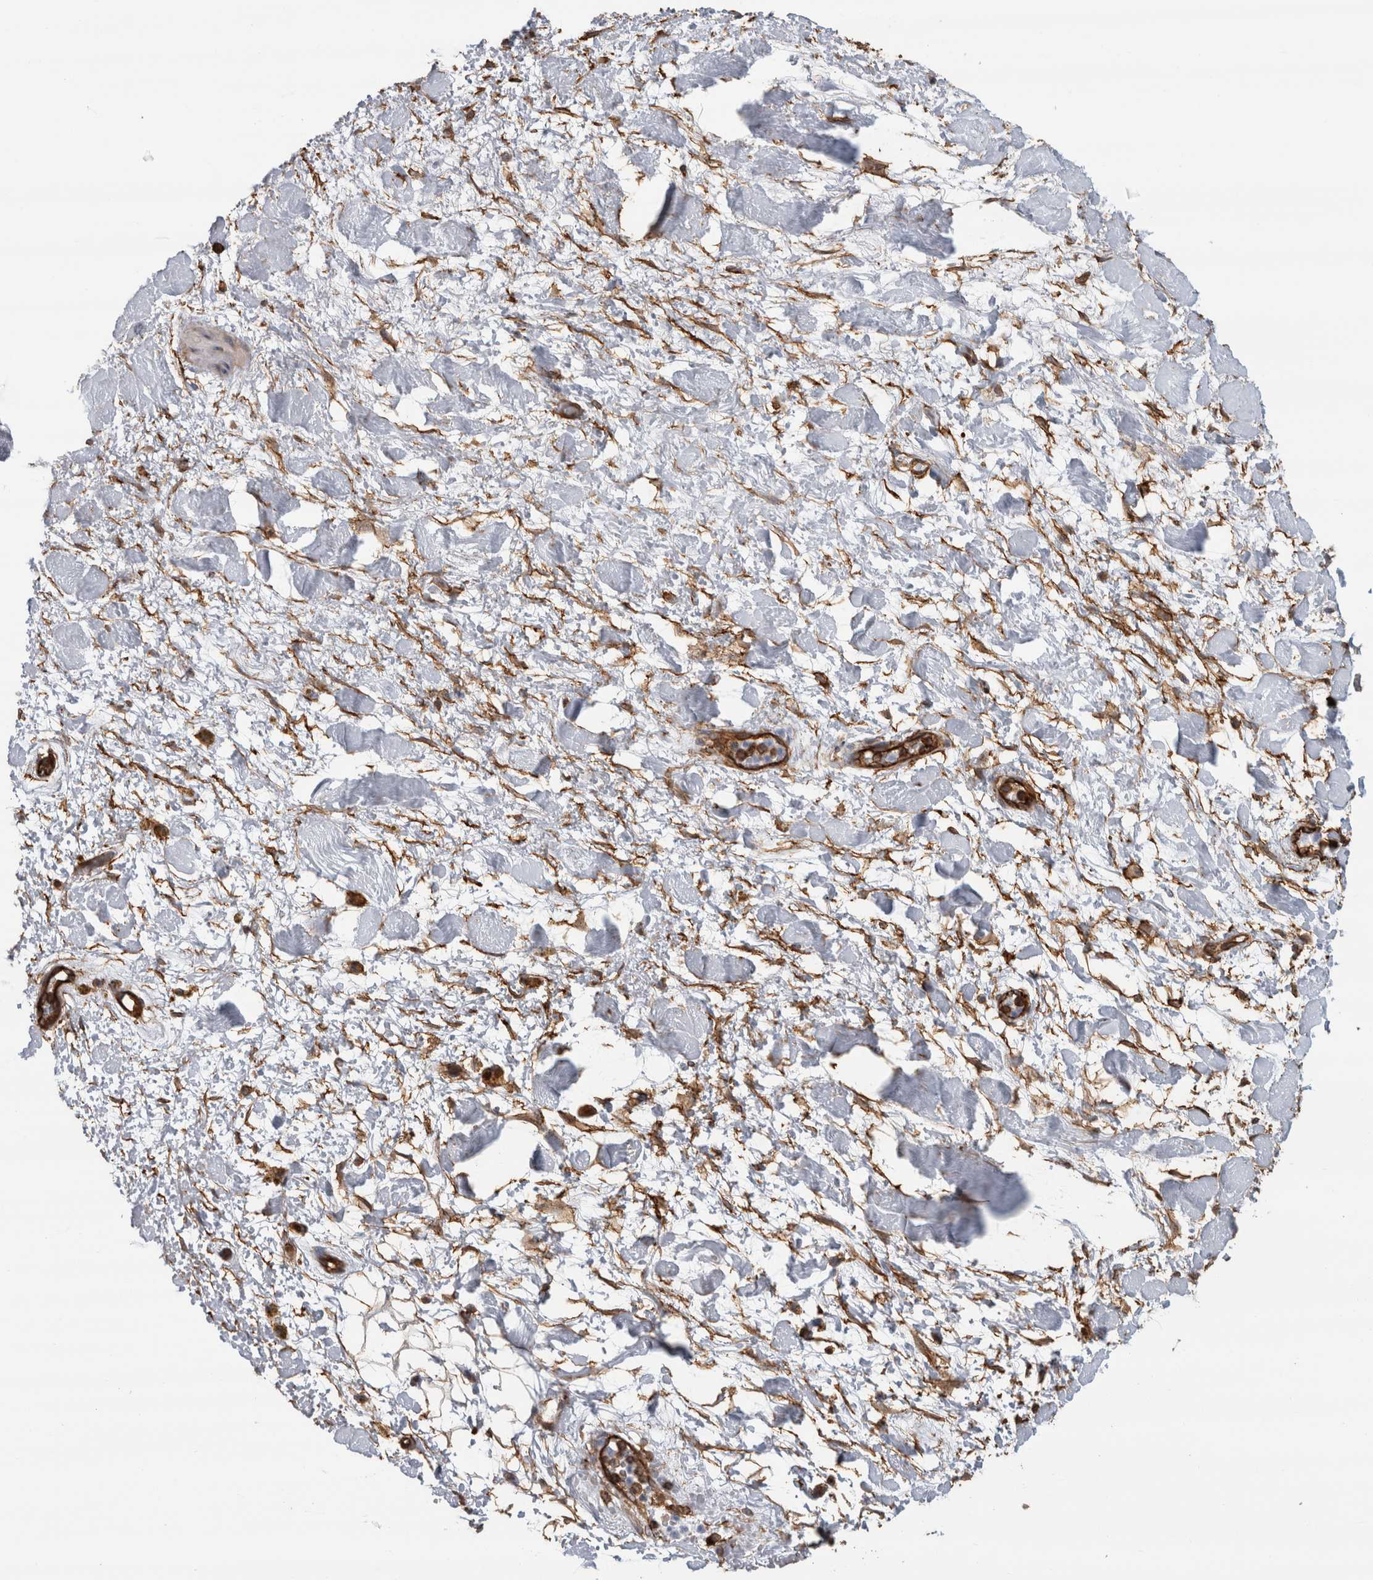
{"staining": {"intensity": "moderate", "quantity": ">75%", "location": "cytoplasmic/membranous"}, "tissue": "adipose tissue", "cell_type": "Adipocytes", "image_type": "normal", "snomed": [{"axis": "morphology", "description": "Normal tissue, NOS"}, {"axis": "topography", "description": "Kidney"}, {"axis": "topography", "description": "Peripheral nerve tissue"}], "caption": "Immunohistochemistry (IHC) micrograph of unremarkable adipose tissue: human adipose tissue stained using IHC displays medium levels of moderate protein expression localized specifically in the cytoplasmic/membranous of adipocytes, appearing as a cytoplasmic/membranous brown color.", "gene": "AHNAK", "patient": {"sex": "male", "age": 7}}